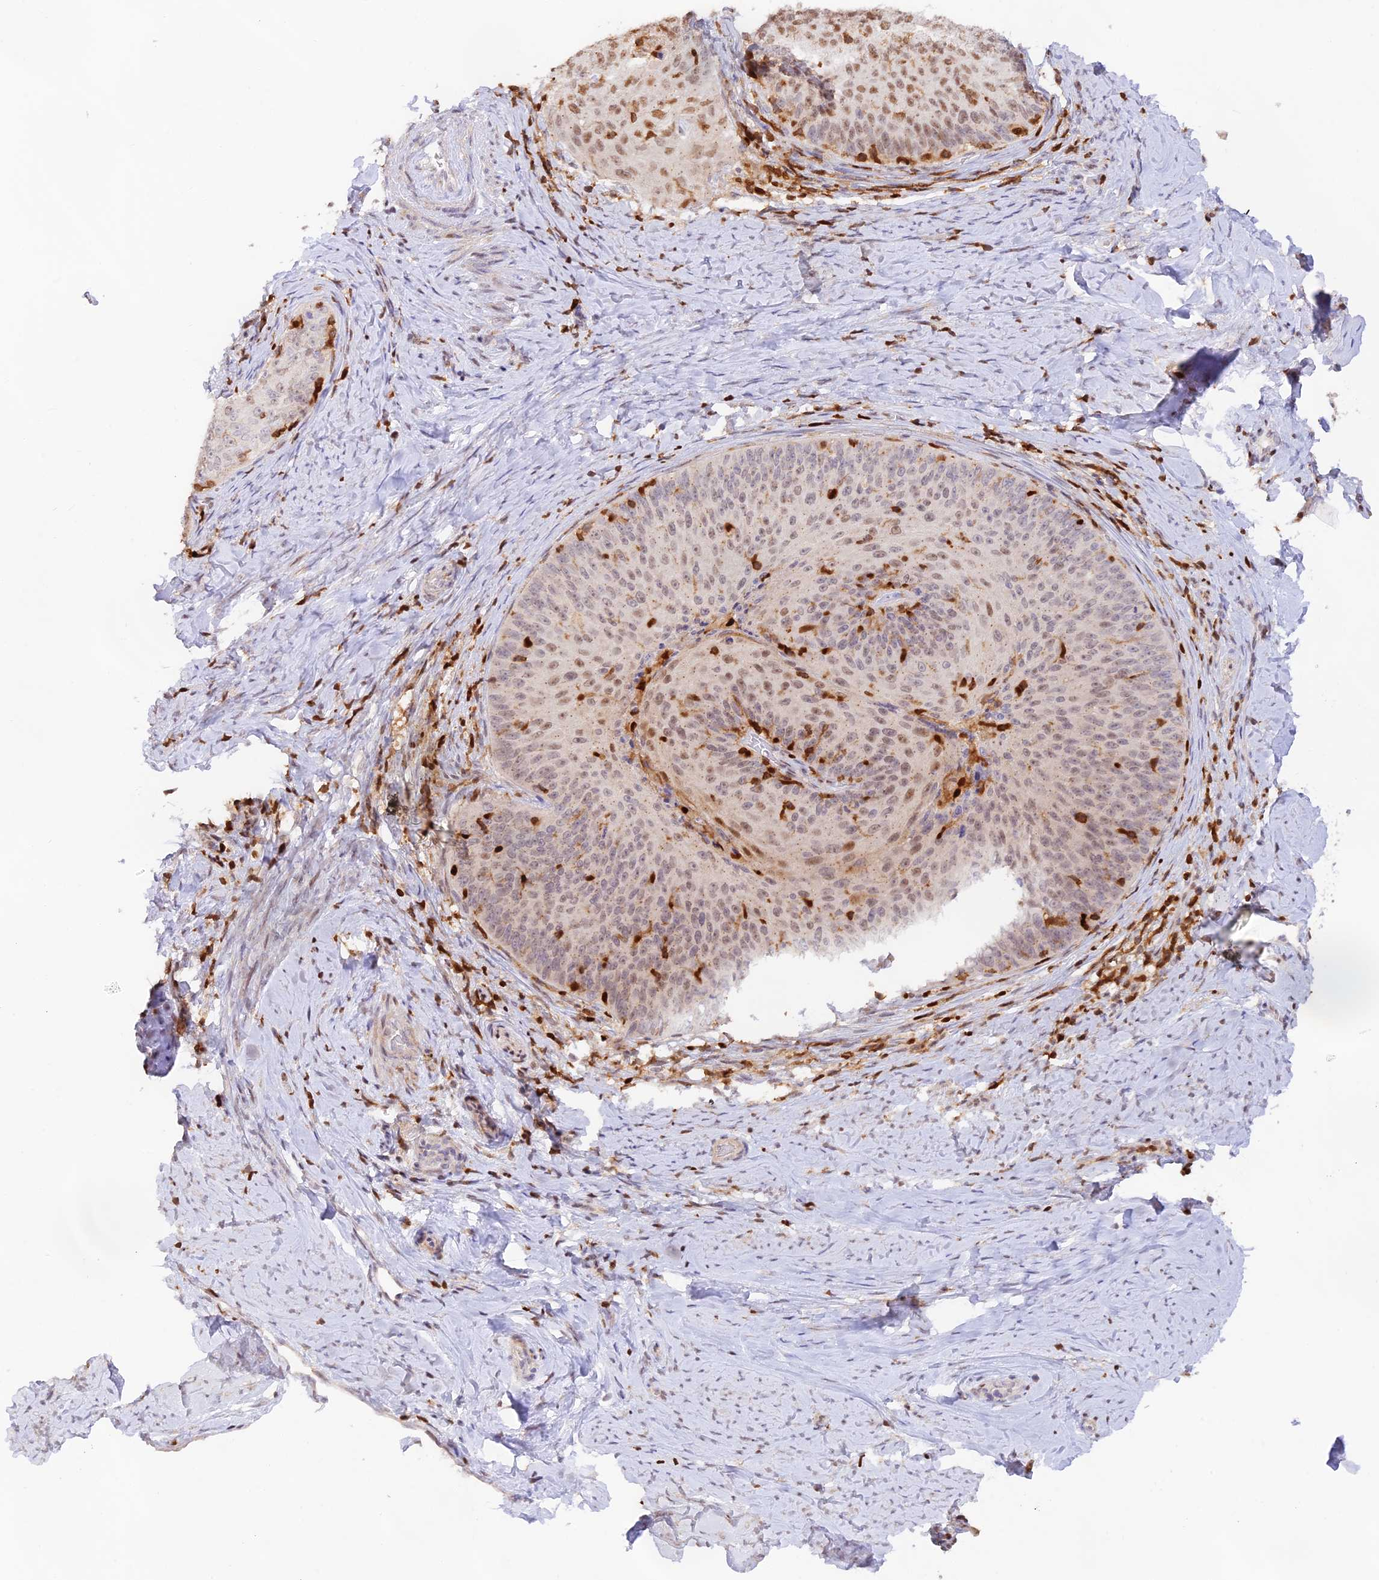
{"staining": {"intensity": "moderate", "quantity": "25%-75%", "location": "nuclear"}, "tissue": "cervical cancer", "cell_type": "Tumor cells", "image_type": "cancer", "snomed": [{"axis": "morphology", "description": "Squamous cell carcinoma, NOS"}, {"axis": "topography", "description": "Cervix"}], "caption": "Tumor cells display medium levels of moderate nuclear expression in about 25%-75% of cells in human cervical cancer.", "gene": "DENND1C", "patient": {"sex": "female", "age": 50}}